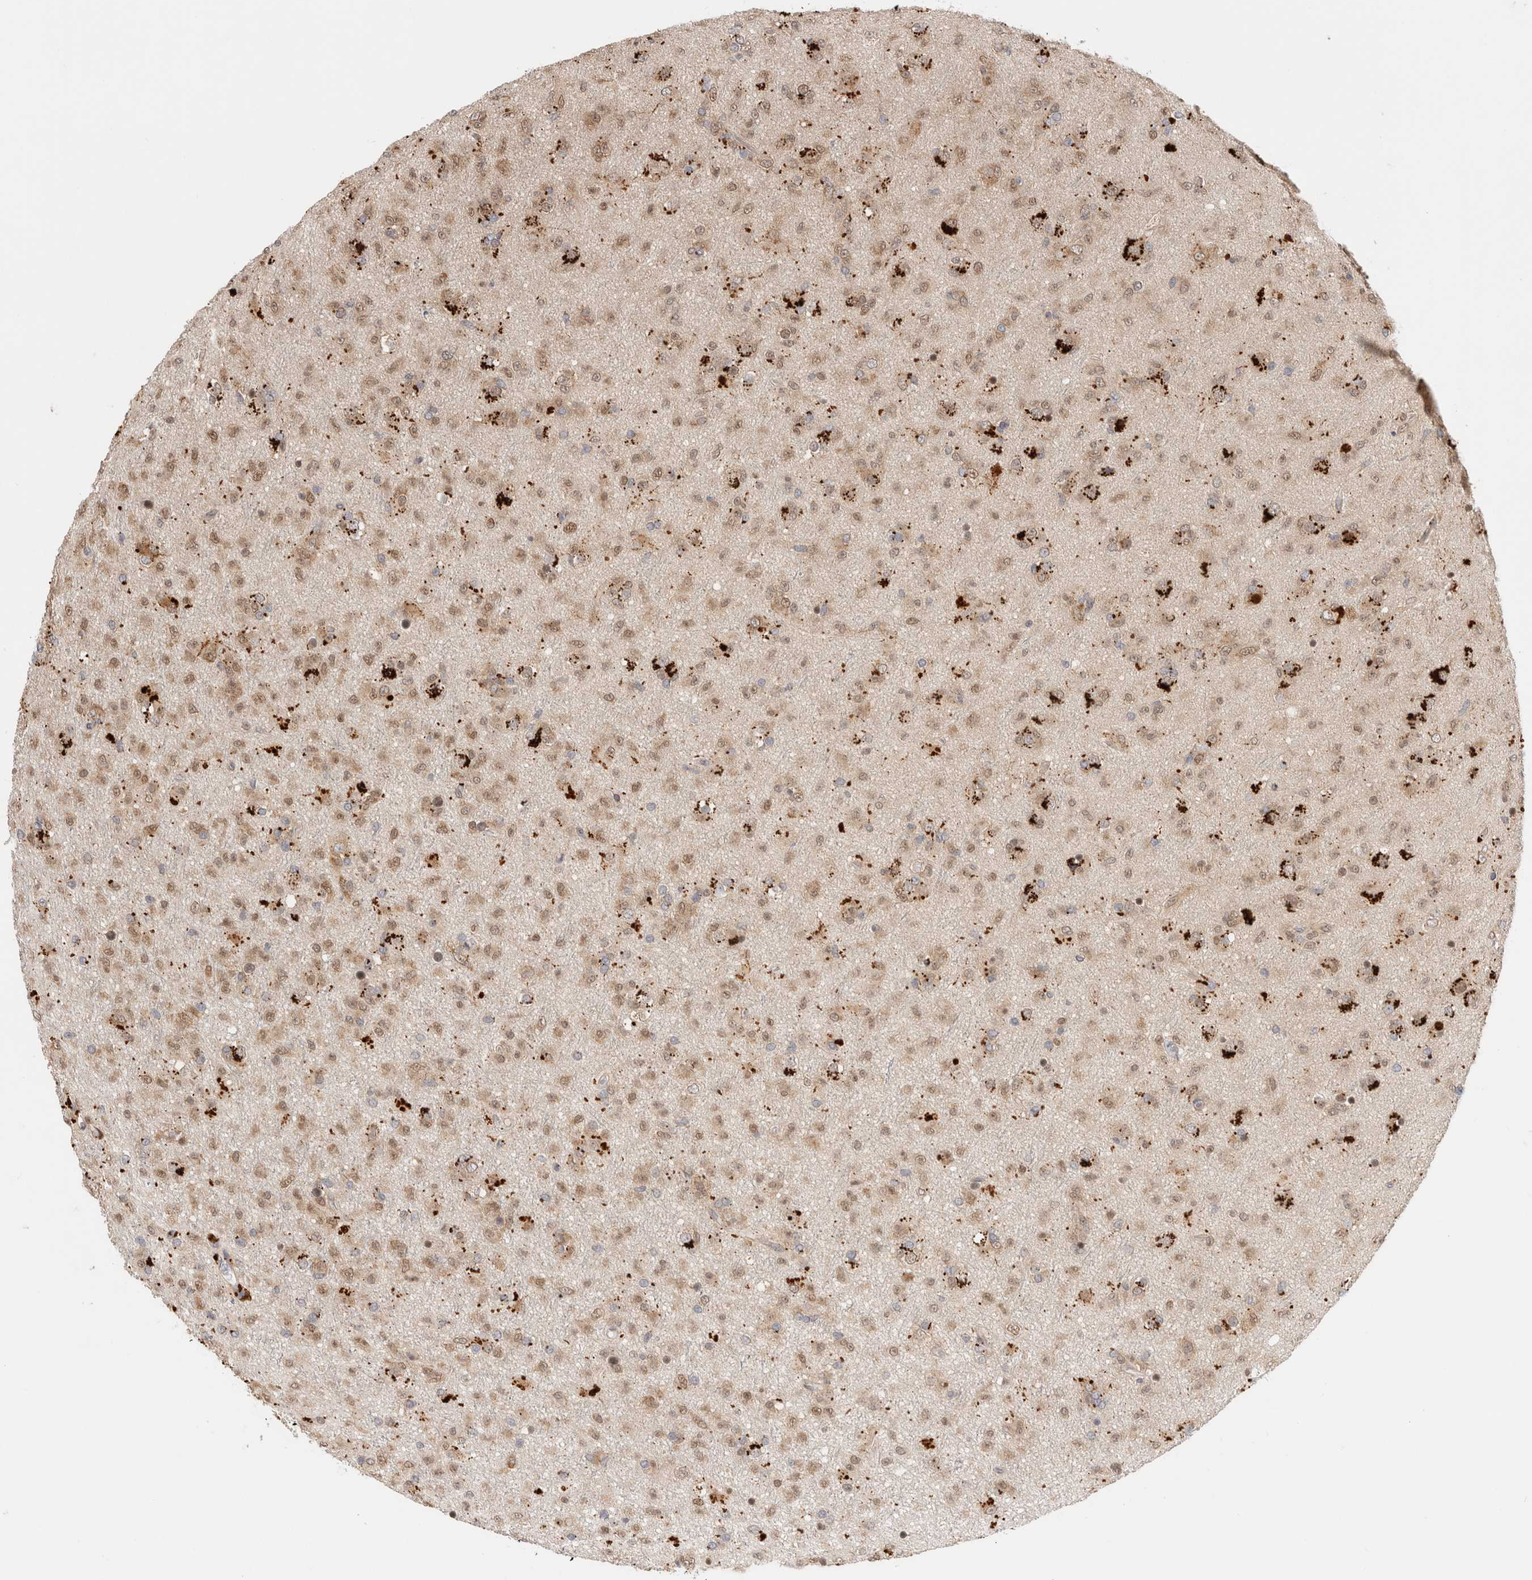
{"staining": {"intensity": "weak", "quantity": ">75%", "location": "nuclear"}, "tissue": "glioma", "cell_type": "Tumor cells", "image_type": "cancer", "snomed": [{"axis": "morphology", "description": "Glioma, malignant, Low grade"}, {"axis": "topography", "description": "Brain"}], "caption": "Brown immunohistochemical staining in human malignant glioma (low-grade) shows weak nuclear positivity in about >75% of tumor cells. Using DAB (brown) and hematoxylin (blue) stains, captured at high magnification using brightfield microscopy.", "gene": "ACTL9", "patient": {"sex": "male", "age": 65}}